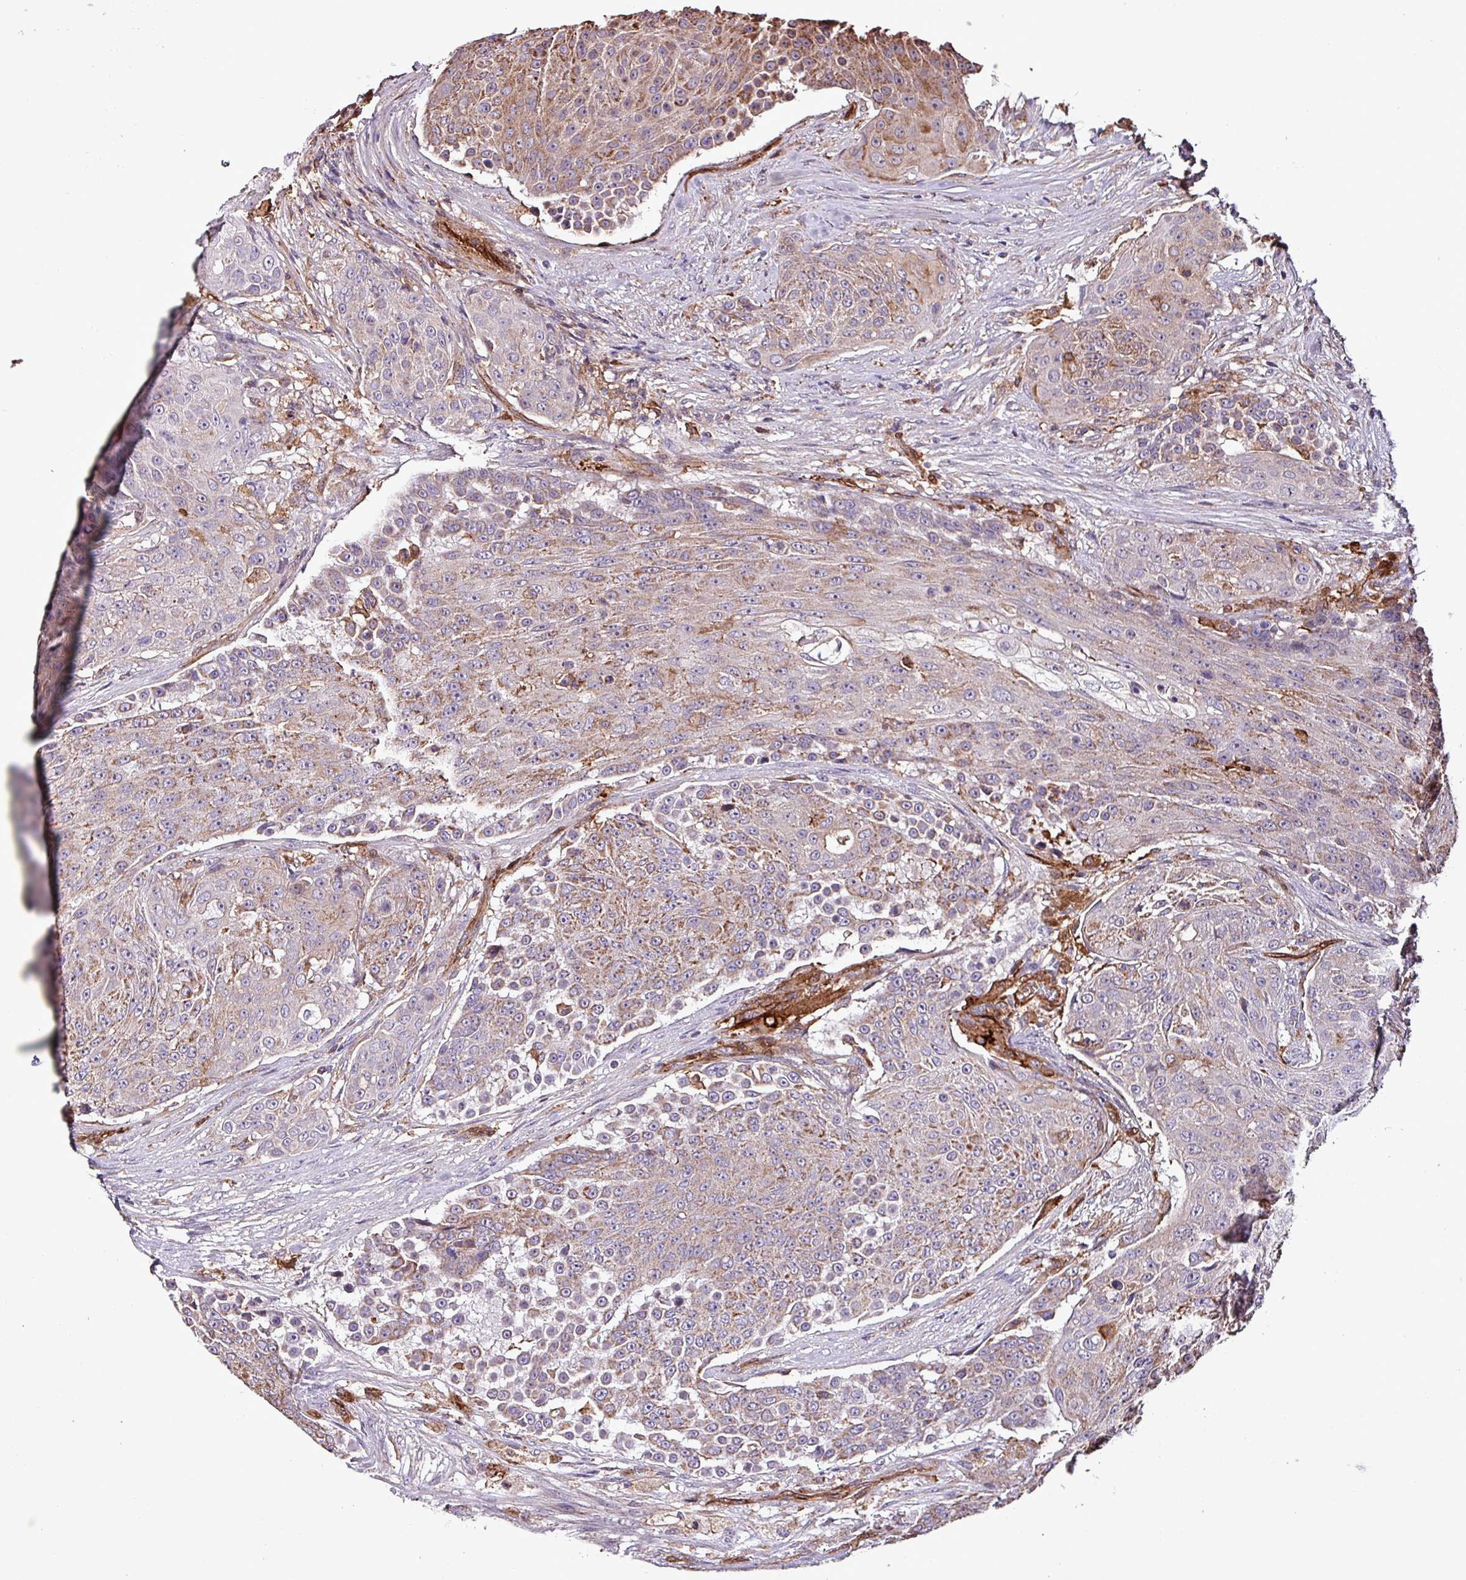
{"staining": {"intensity": "moderate", "quantity": "25%-75%", "location": "cytoplasmic/membranous"}, "tissue": "urothelial cancer", "cell_type": "Tumor cells", "image_type": "cancer", "snomed": [{"axis": "morphology", "description": "Urothelial carcinoma, High grade"}, {"axis": "topography", "description": "Urinary bladder"}], "caption": "About 25%-75% of tumor cells in urothelial cancer exhibit moderate cytoplasmic/membranous protein staining as visualized by brown immunohistochemical staining.", "gene": "SCIN", "patient": {"sex": "female", "age": 63}}